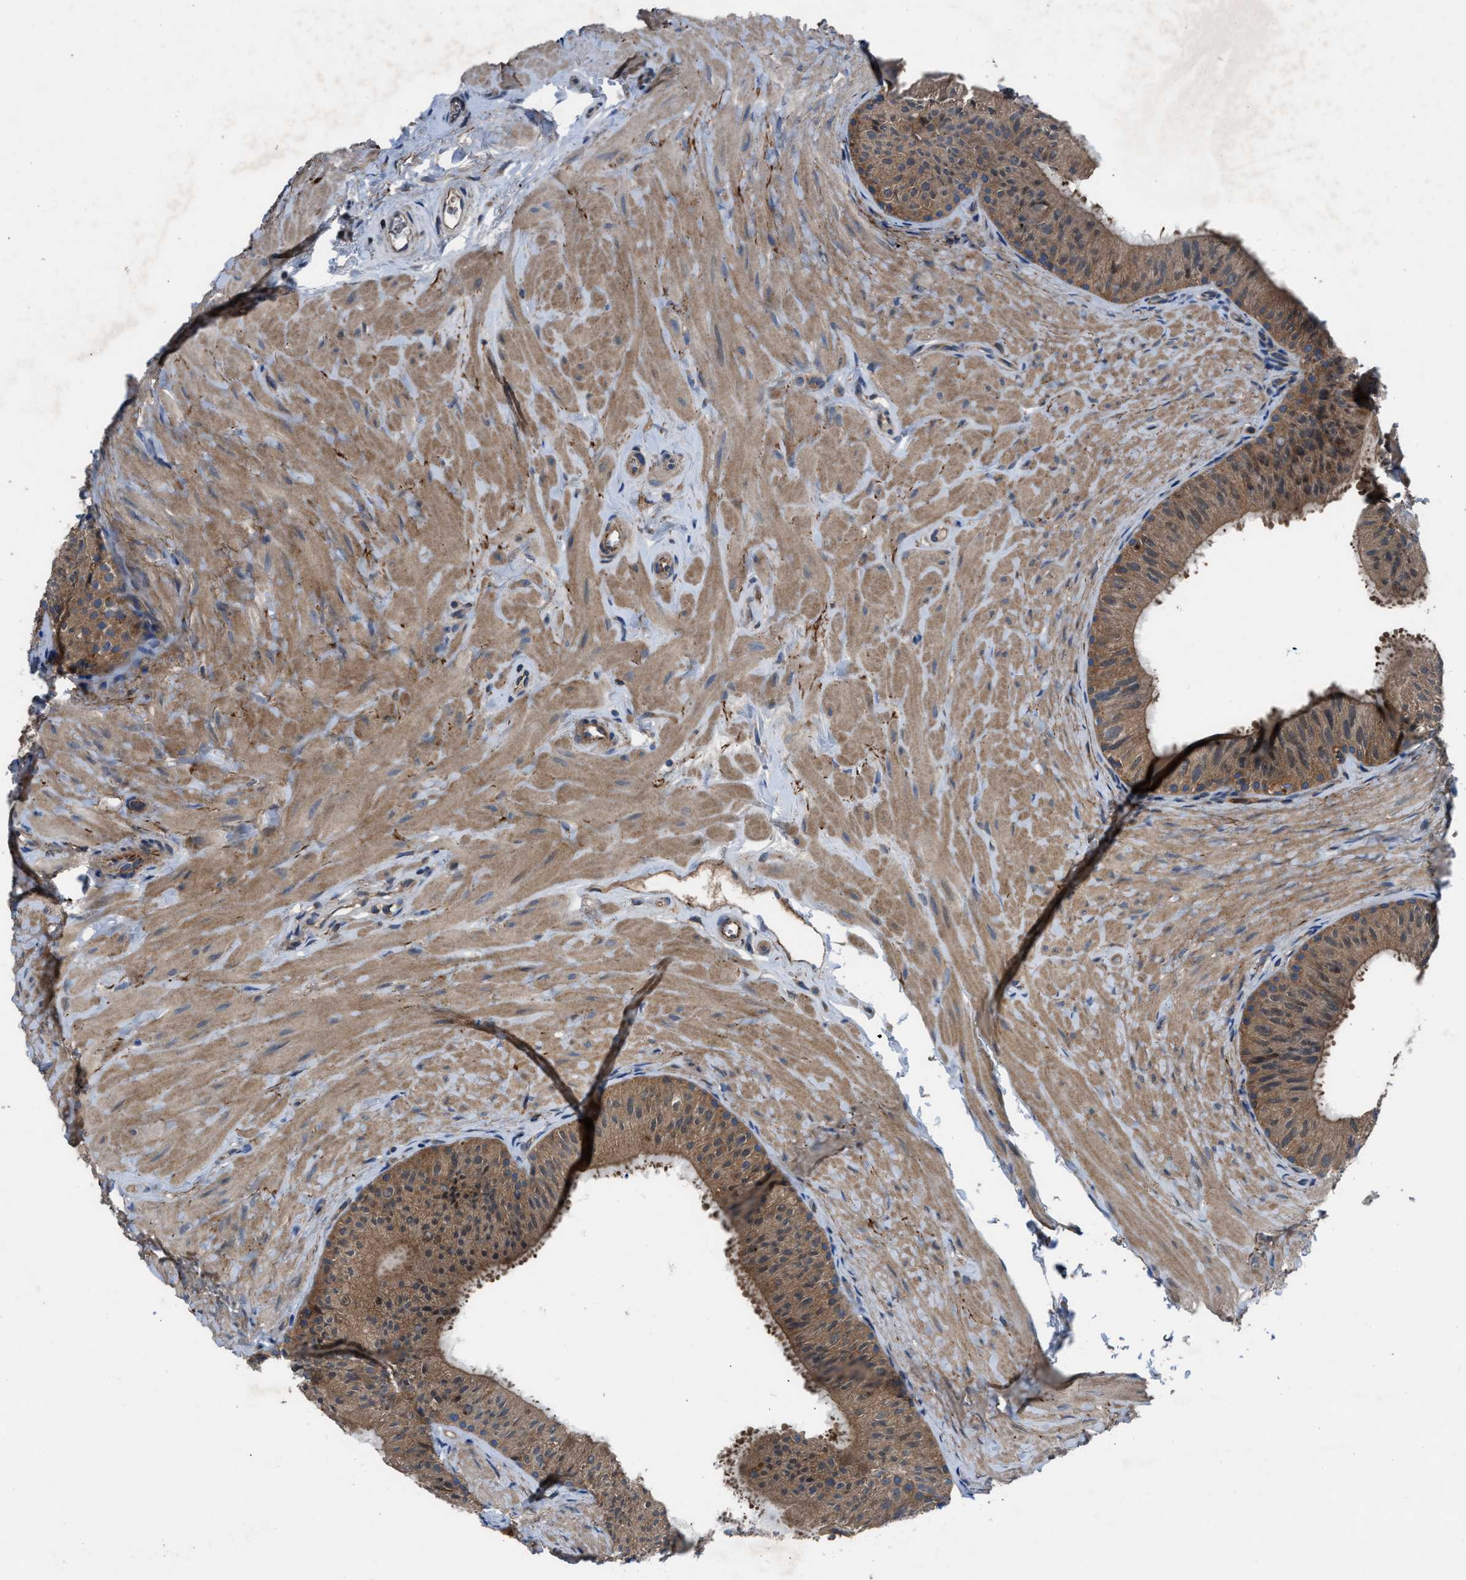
{"staining": {"intensity": "moderate", "quantity": ">75%", "location": "cytoplasmic/membranous"}, "tissue": "epididymis", "cell_type": "Glandular cells", "image_type": "normal", "snomed": [{"axis": "morphology", "description": "Normal tissue, NOS"}, {"axis": "topography", "description": "Epididymis"}], "caption": "Moderate cytoplasmic/membranous protein expression is identified in approximately >75% of glandular cells in epididymis.", "gene": "USP25", "patient": {"sex": "male", "age": 34}}